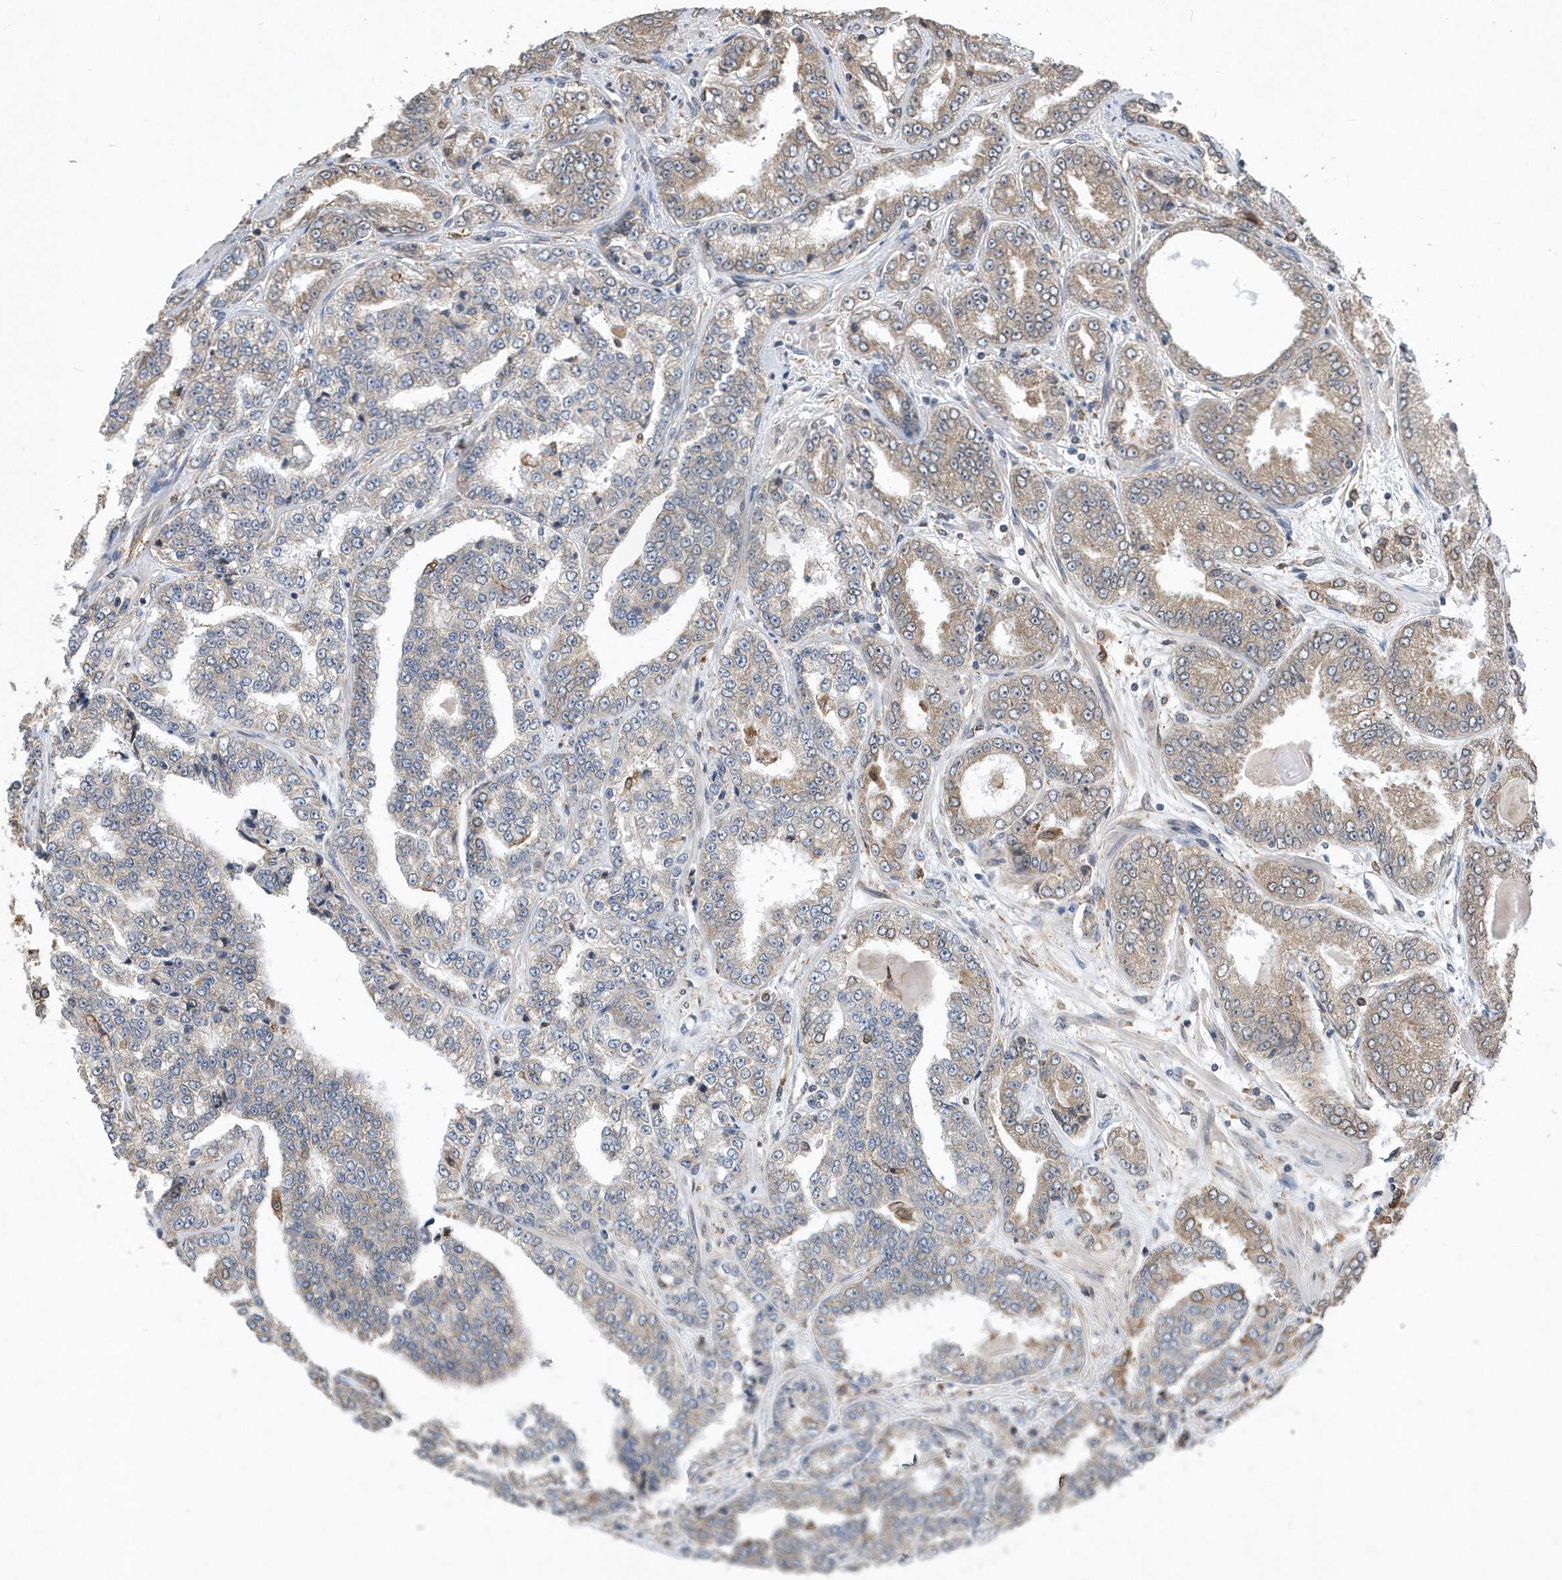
{"staining": {"intensity": "weak", "quantity": "25%-75%", "location": "cytoplasmic/membranous"}, "tissue": "prostate cancer", "cell_type": "Tumor cells", "image_type": "cancer", "snomed": [{"axis": "morphology", "description": "Adenocarcinoma, High grade"}, {"axis": "topography", "description": "Prostate"}], "caption": "IHC of human prostate cancer reveals low levels of weak cytoplasmic/membranous staining in about 25%-75% of tumor cells. (DAB (3,3'-diaminobenzidine) IHC with brightfield microscopy, high magnification).", "gene": "VAMP7", "patient": {"sex": "male", "age": 71}}